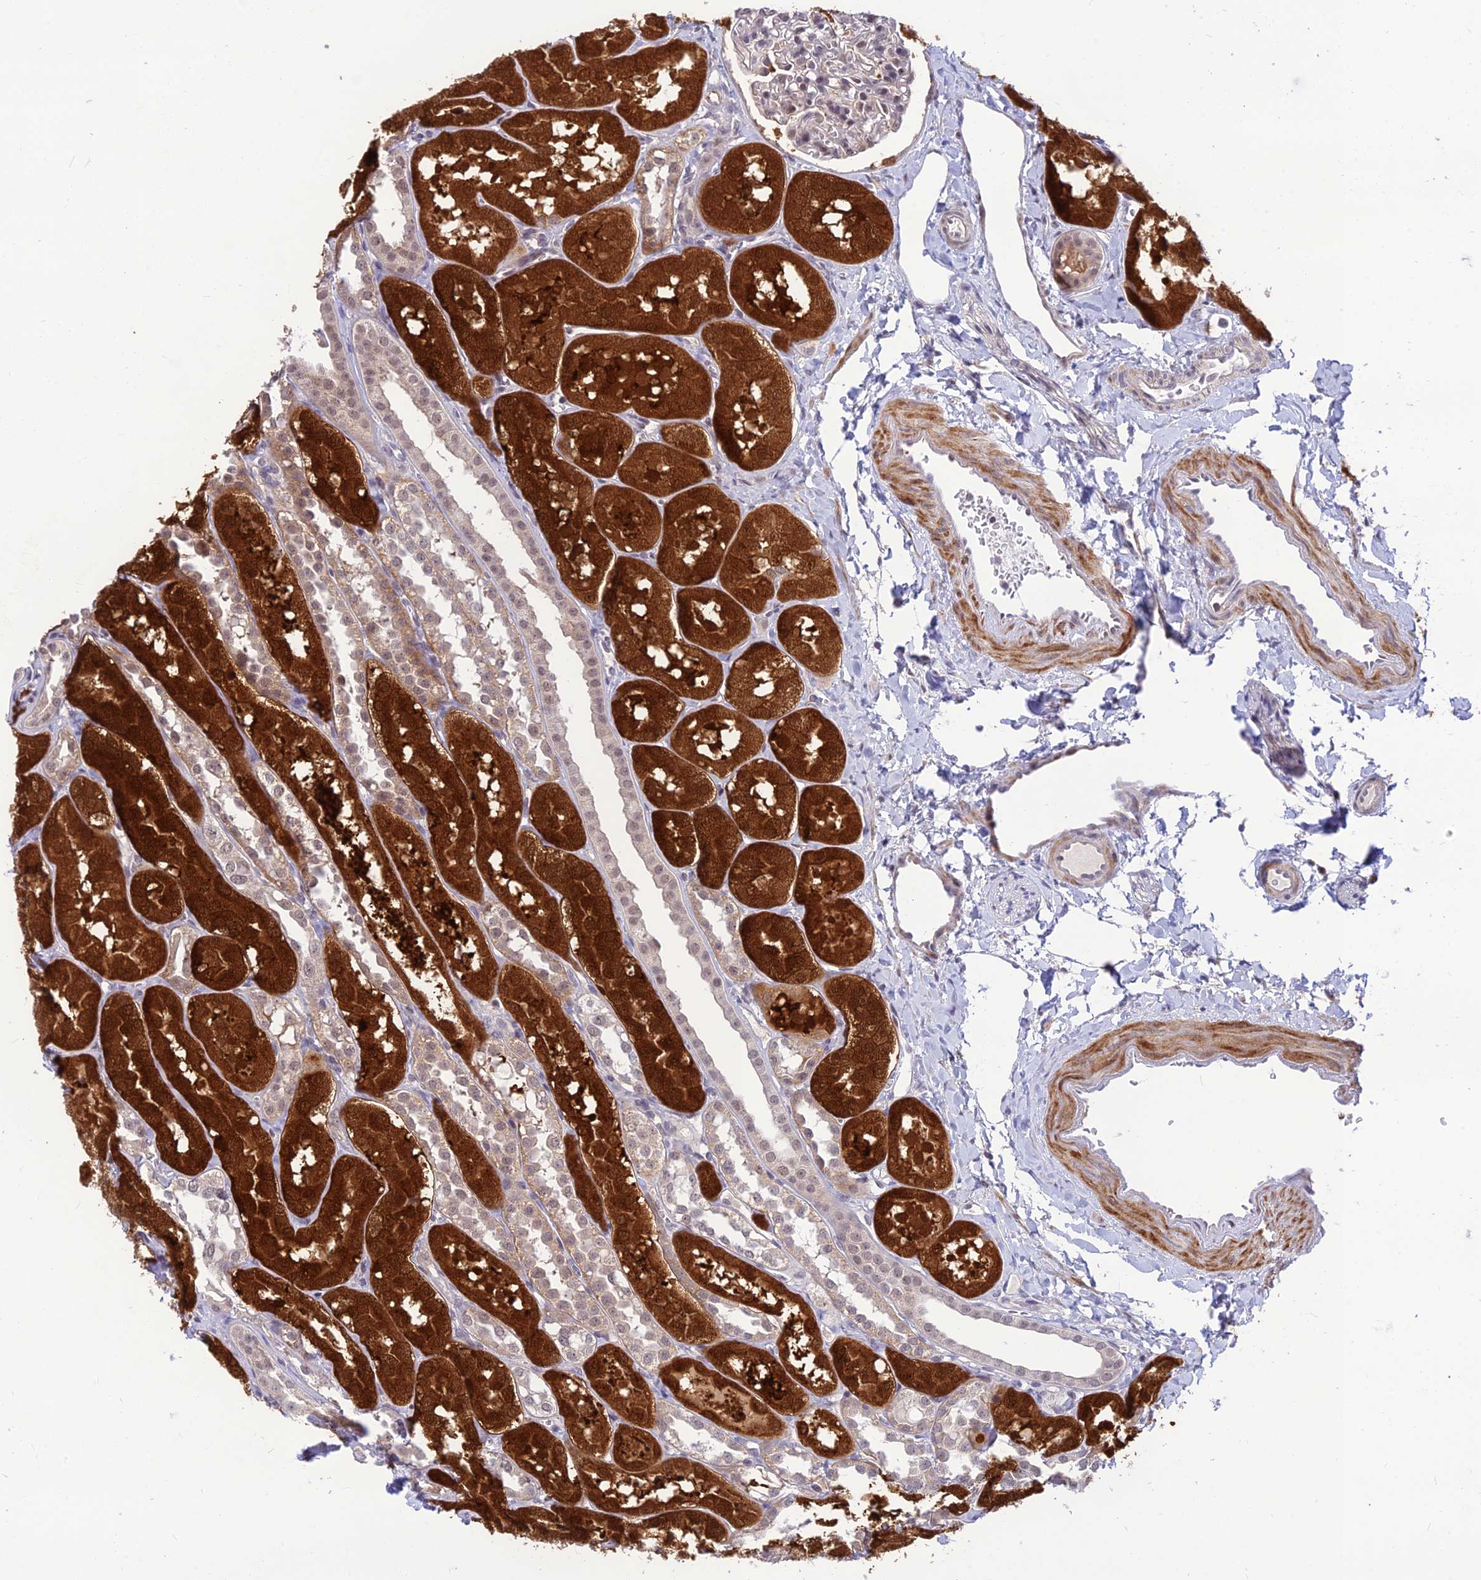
{"staining": {"intensity": "weak", "quantity": "<25%", "location": "nuclear"}, "tissue": "kidney", "cell_type": "Cells in glomeruli", "image_type": "normal", "snomed": [{"axis": "morphology", "description": "Normal tissue, NOS"}, {"axis": "topography", "description": "Kidney"}, {"axis": "topography", "description": "Urinary bladder"}], "caption": "Histopathology image shows no significant protein positivity in cells in glomeruli of normal kidney. (Stains: DAB (3,3'-diaminobenzidine) immunohistochemistry (IHC) with hematoxylin counter stain, Microscopy: brightfield microscopy at high magnification).", "gene": "ASPDH", "patient": {"sex": "male", "age": 16}}